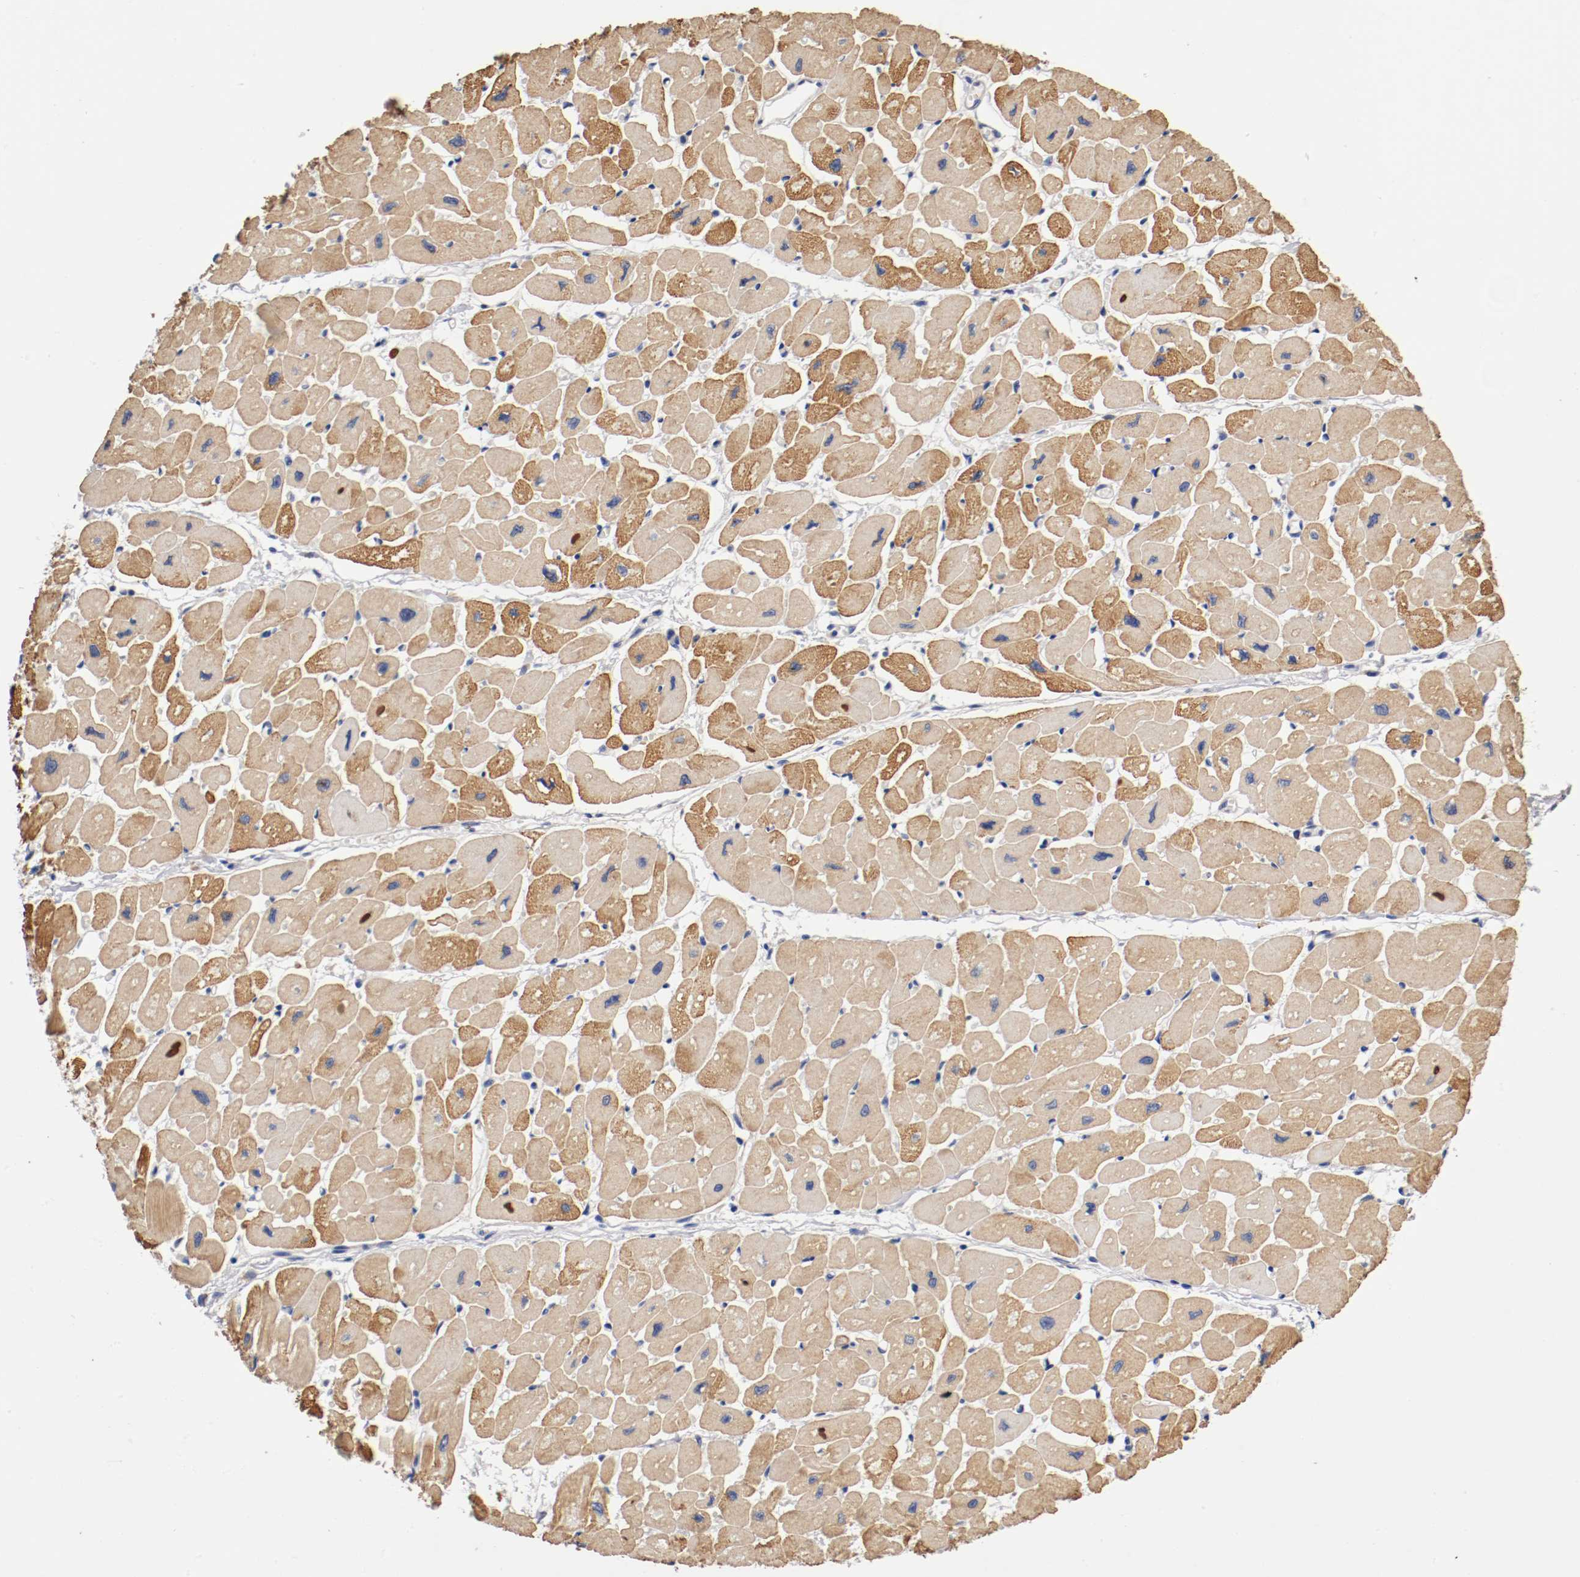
{"staining": {"intensity": "moderate", "quantity": ">75%", "location": "cytoplasmic/membranous"}, "tissue": "heart muscle", "cell_type": "Cardiomyocytes", "image_type": "normal", "snomed": [{"axis": "morphology", "description": "Normal tissue, NOS"}, {"axis": "topography", "description": "Heart"}], "caption": "The histopathology image exhibits immunohistochemical staining of normal heart muscle. There is moderate cytoplasmic/membranous expression is appreciated in about >75% of cardiomyocytes.", "gene": "TNFSF12", "patient": {"sex": "female", "age": 54}}